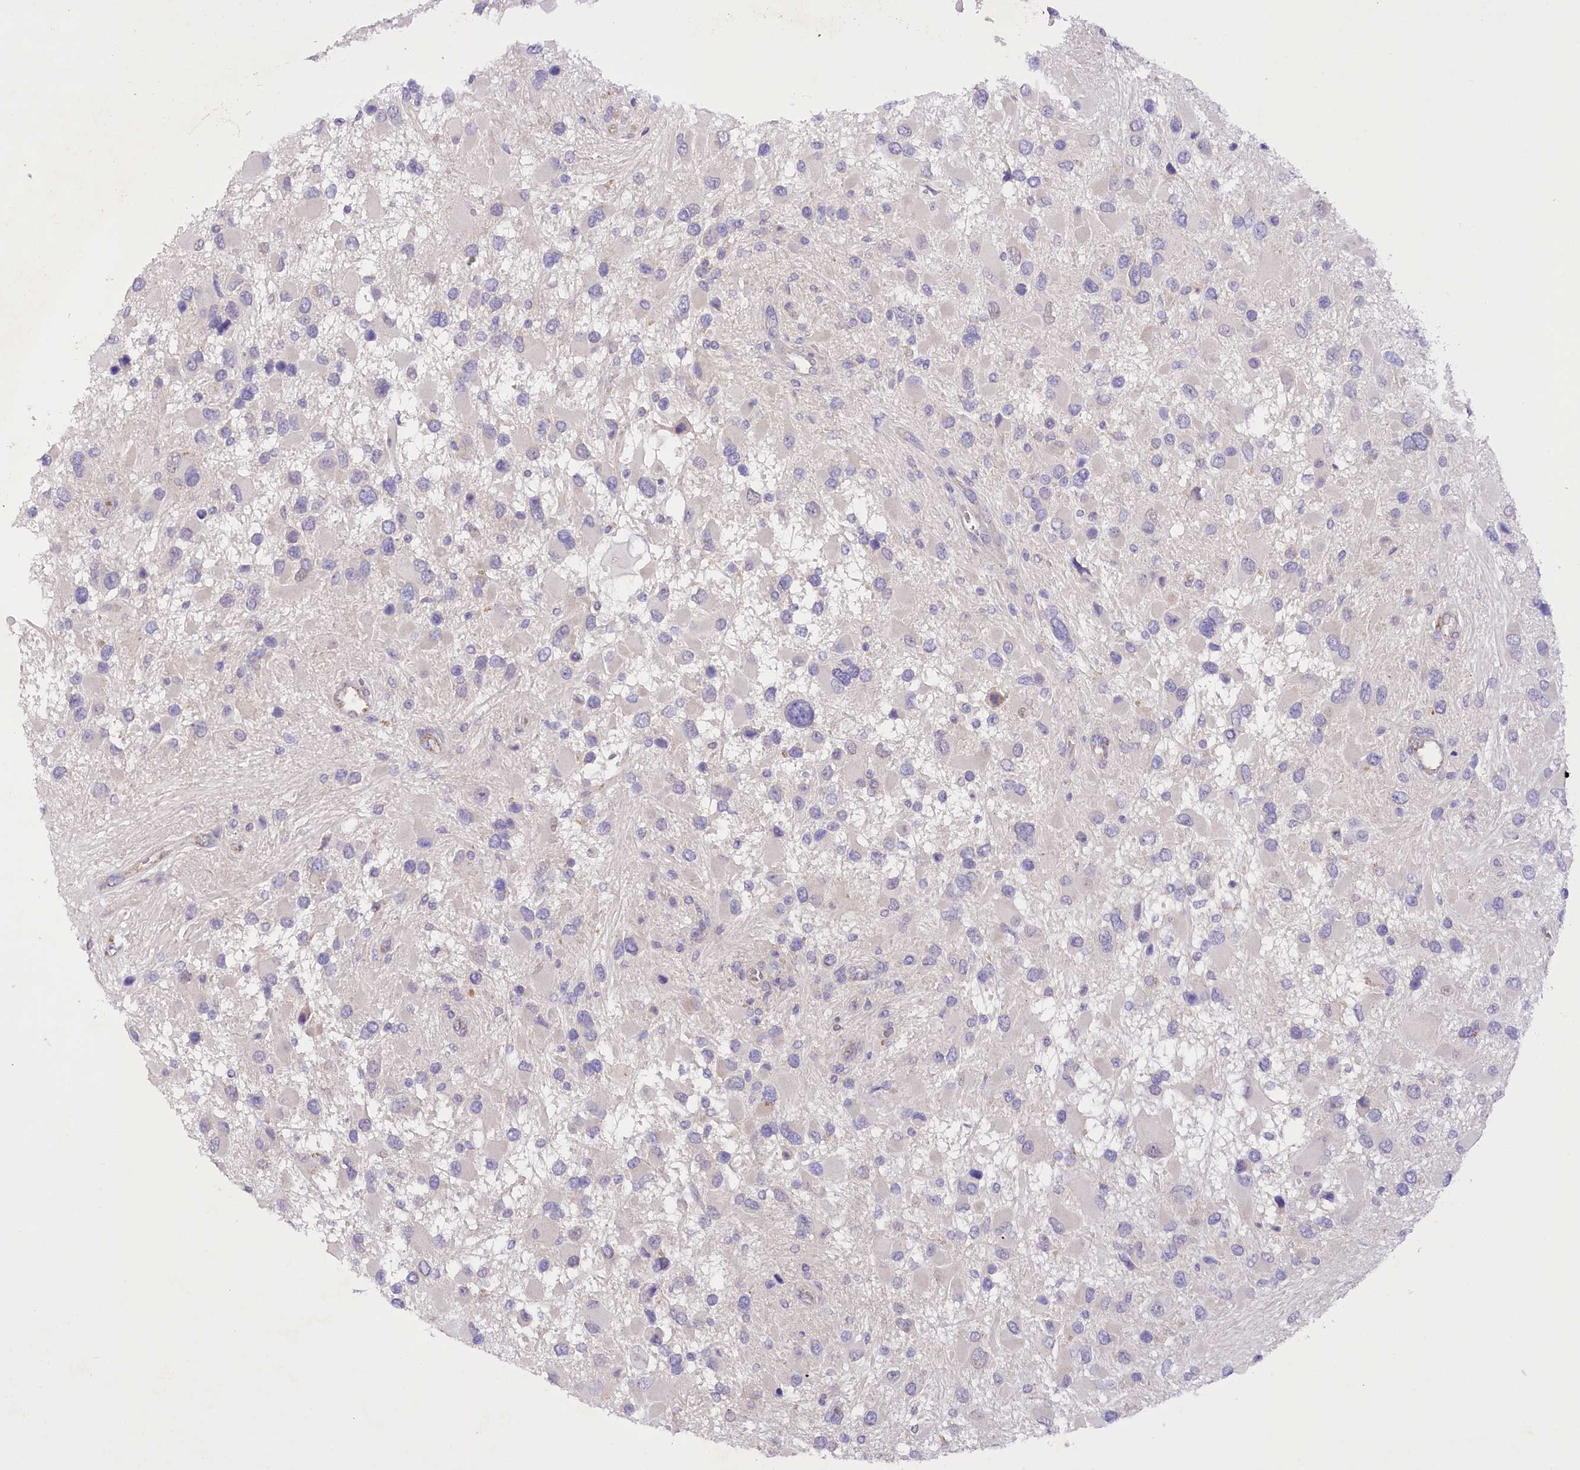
{"staining": {"intensity": "negative", "quantity": "none", "location": "none"}, "tissue": "glioma", "cell_type": "Tumor cells", "image_type": "cancer", "snomed": [{"axis": "morphology", "description": "Glioma, malignant, High grade"}, {"axis": "topography", "description": "Brain"}], "caption": "High-grade glioma (malignant) was stained to show a protein in brown. There is no significant staining in tumor cells. (IHC, brightfield microscopy, high magnification).", "gene": "DCUN1D1", "patient": {"sex": "male", "age": 53}}